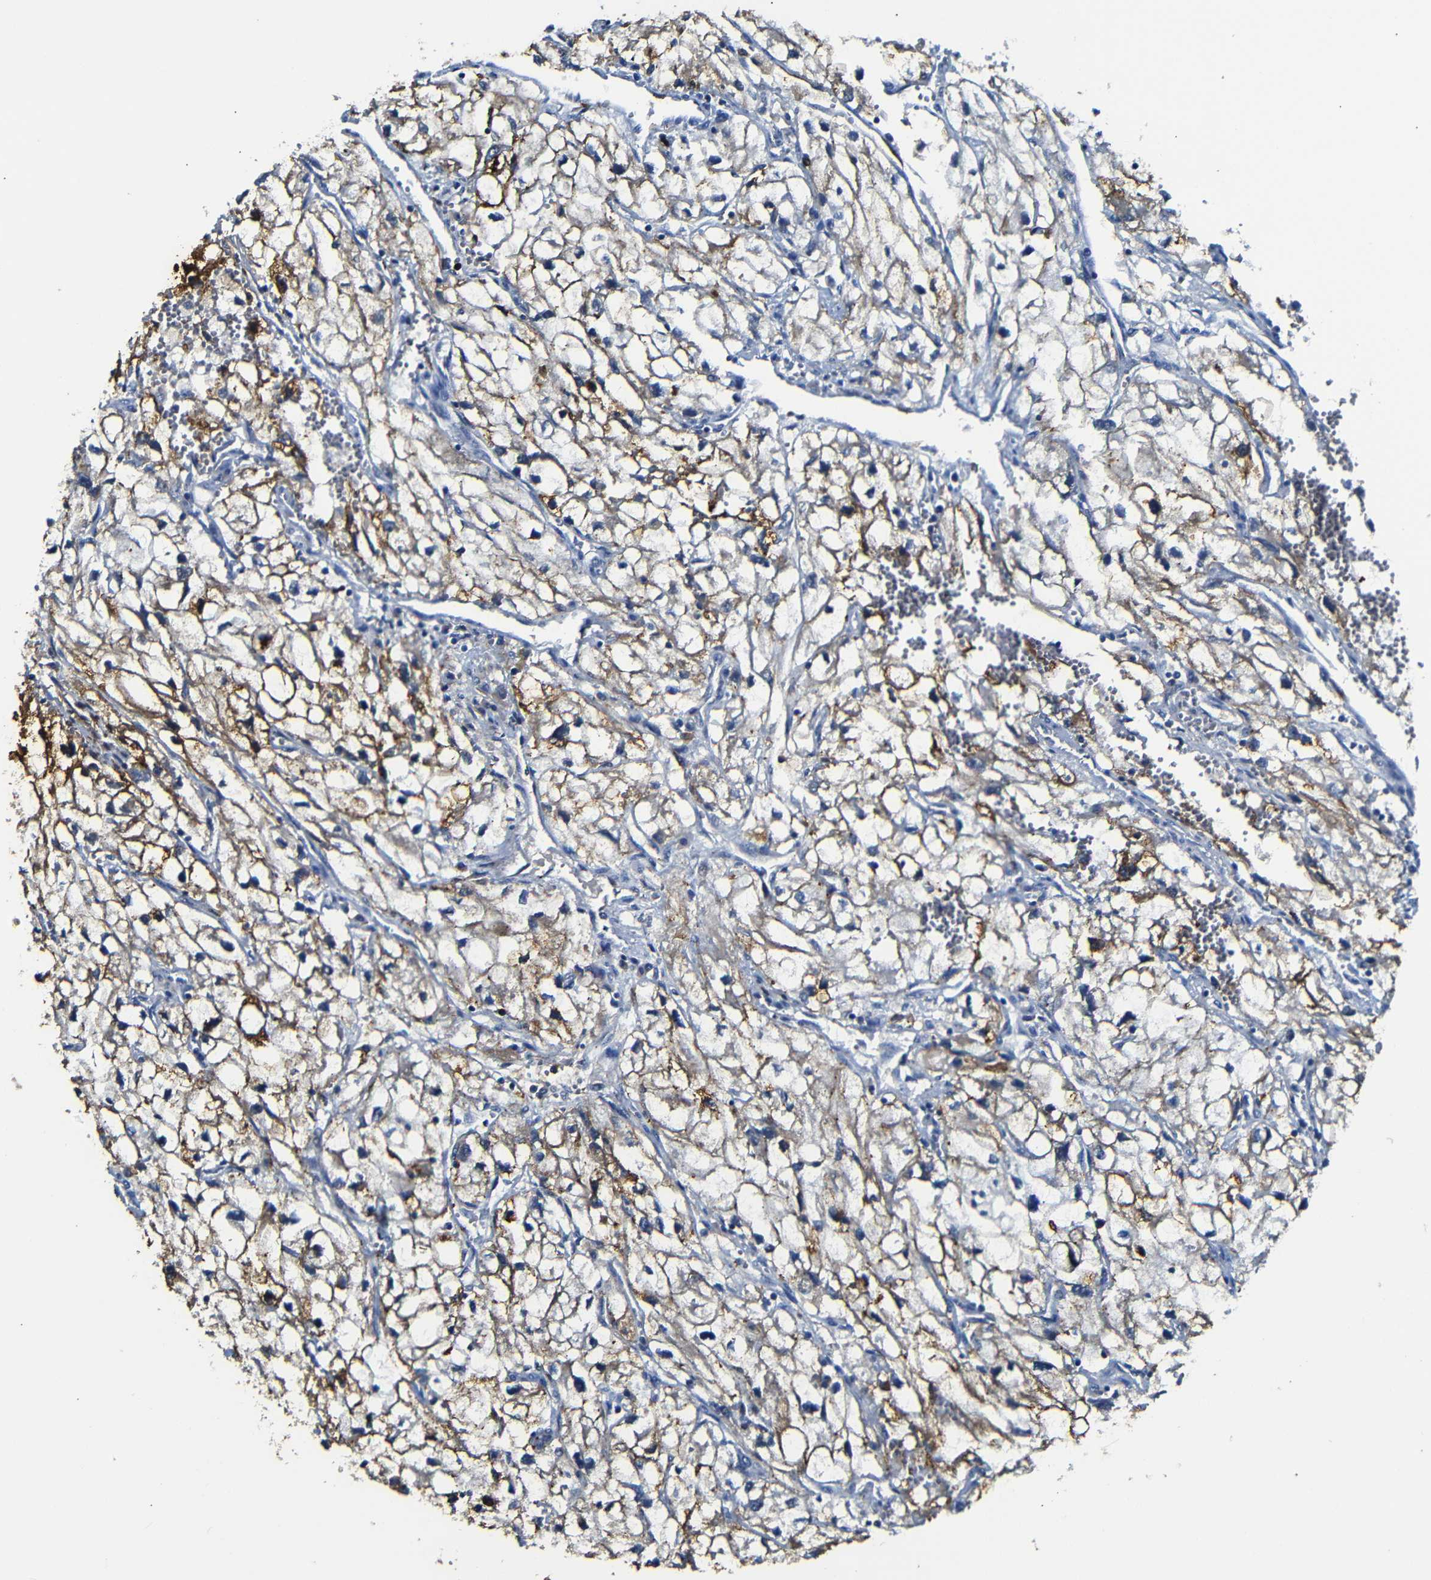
{"staining": {"intensity": "moderate", "quantity": ">75%", "location": "cytoplasmic/membranous"}, "tissue": "renal cancer", "cell_type": "Tumor cells", "image_type": "cancer", "snomed": [{"axis": "morphology", "description": "Adenocarcinoma, NOS"}, {"axis": "topography", "description": "Kidney"}], "caption": "This histopathology image demonstrates immunohistochemistry (IHC) staining of human adenocarcinoma (renal), with medium moderate cytoplasmic/membranous staining in about >75% of tumor cells.", "gene": "AFDN", "patient": {"sex": "female", "age": 70}}